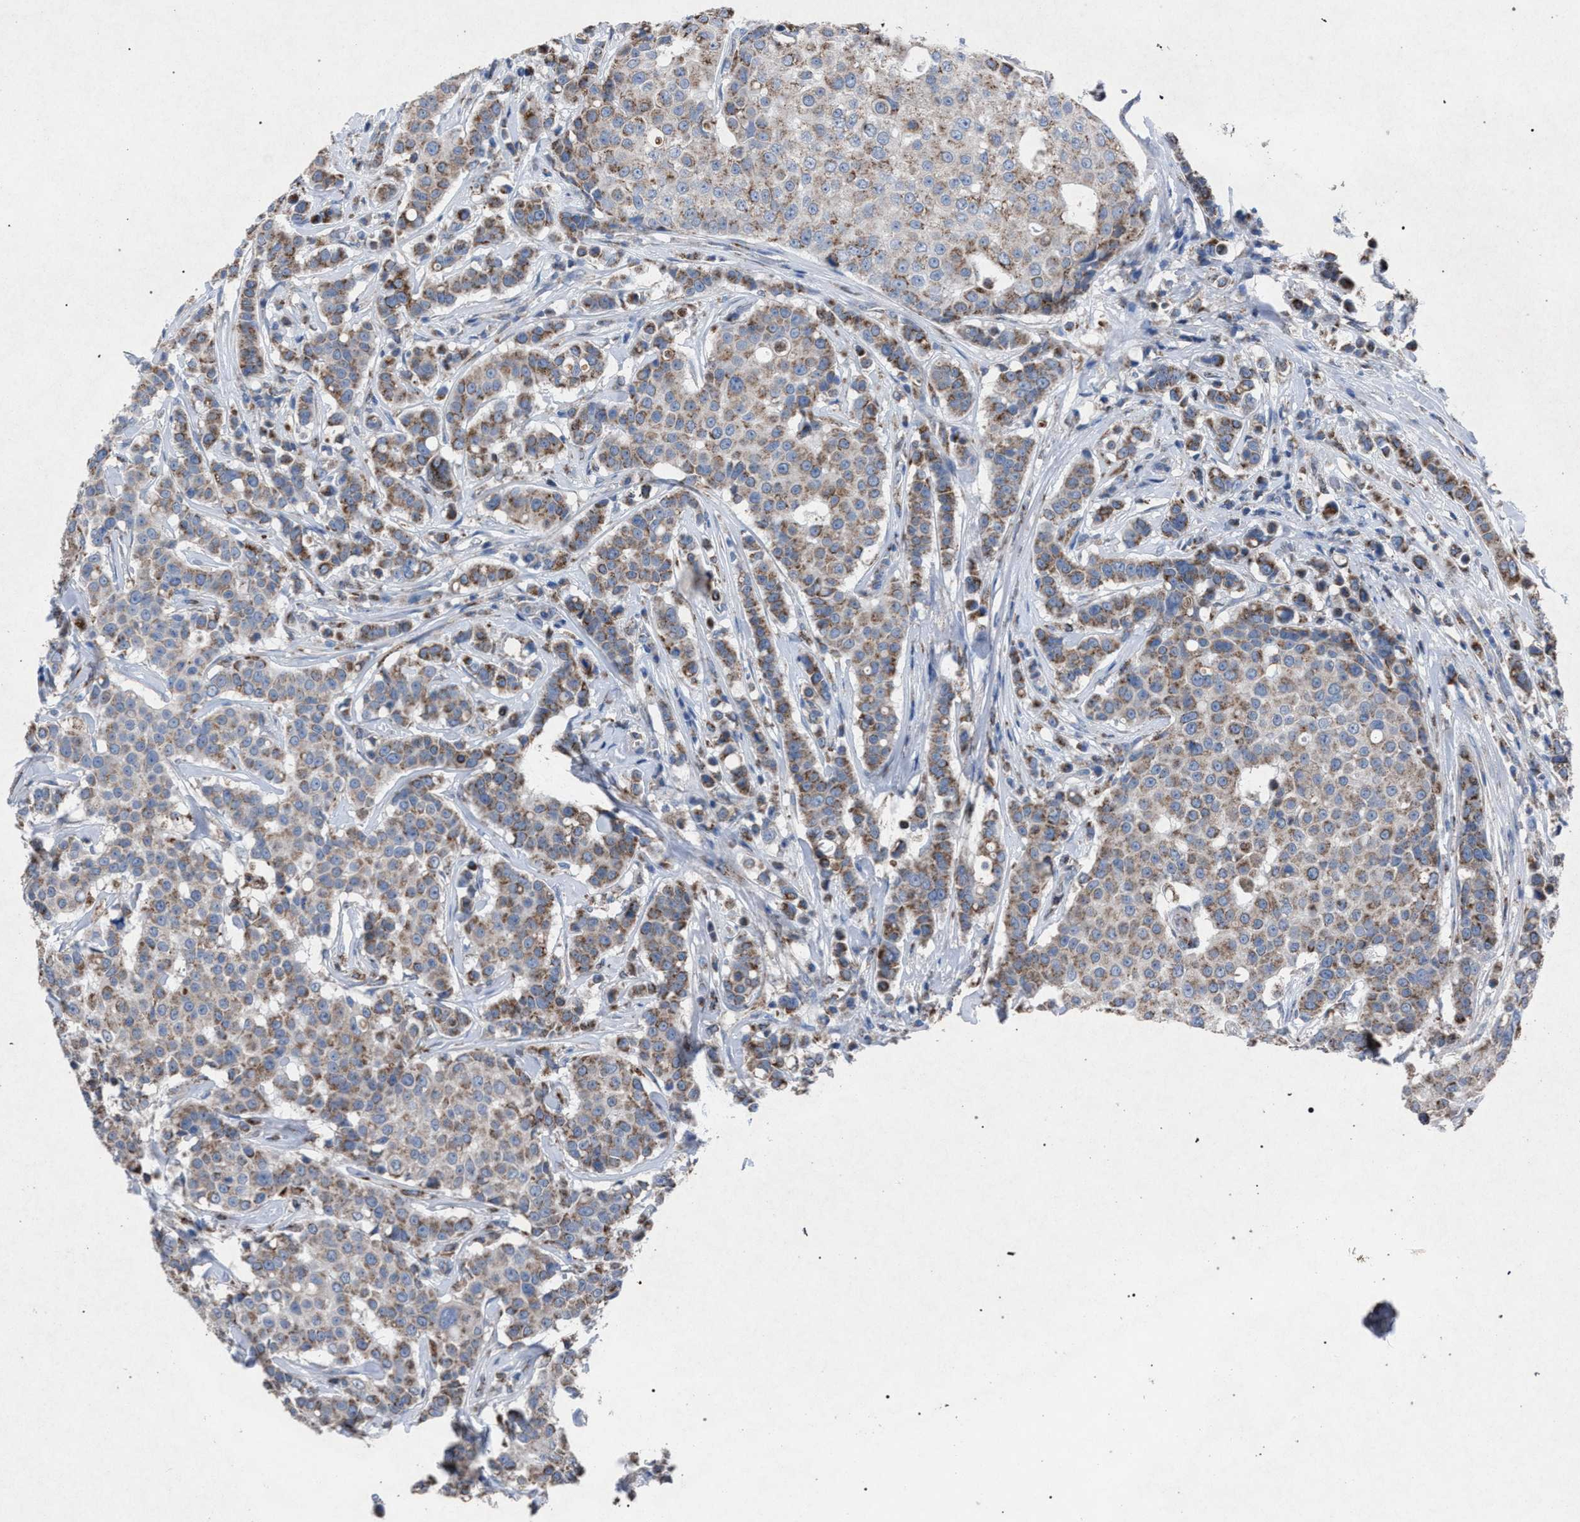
{"staining": {"intensity": "moderate", "quantity": ">75%", "location": "cytoplasmic/membranous"}, "tissue": "breast cancer", "cell_type": "Tumor cells", "image_type": "cancer", "snomed": [{"axis": "morphology", "description": "Duct carcinoma"}, {"axis": "topography", "description": "Breast"}], "caption": "IHC image of neoplastic tissue: human breast cancer stained using IHC reveals medium levels of moderate protein expression localized specifically in the cytoplasmic/membranous of tumor cells, appearing as a cytoplasmic/membranous brown color.", "gene": "HSD17B4", "patient": {"sex": "female", "age": 27}}